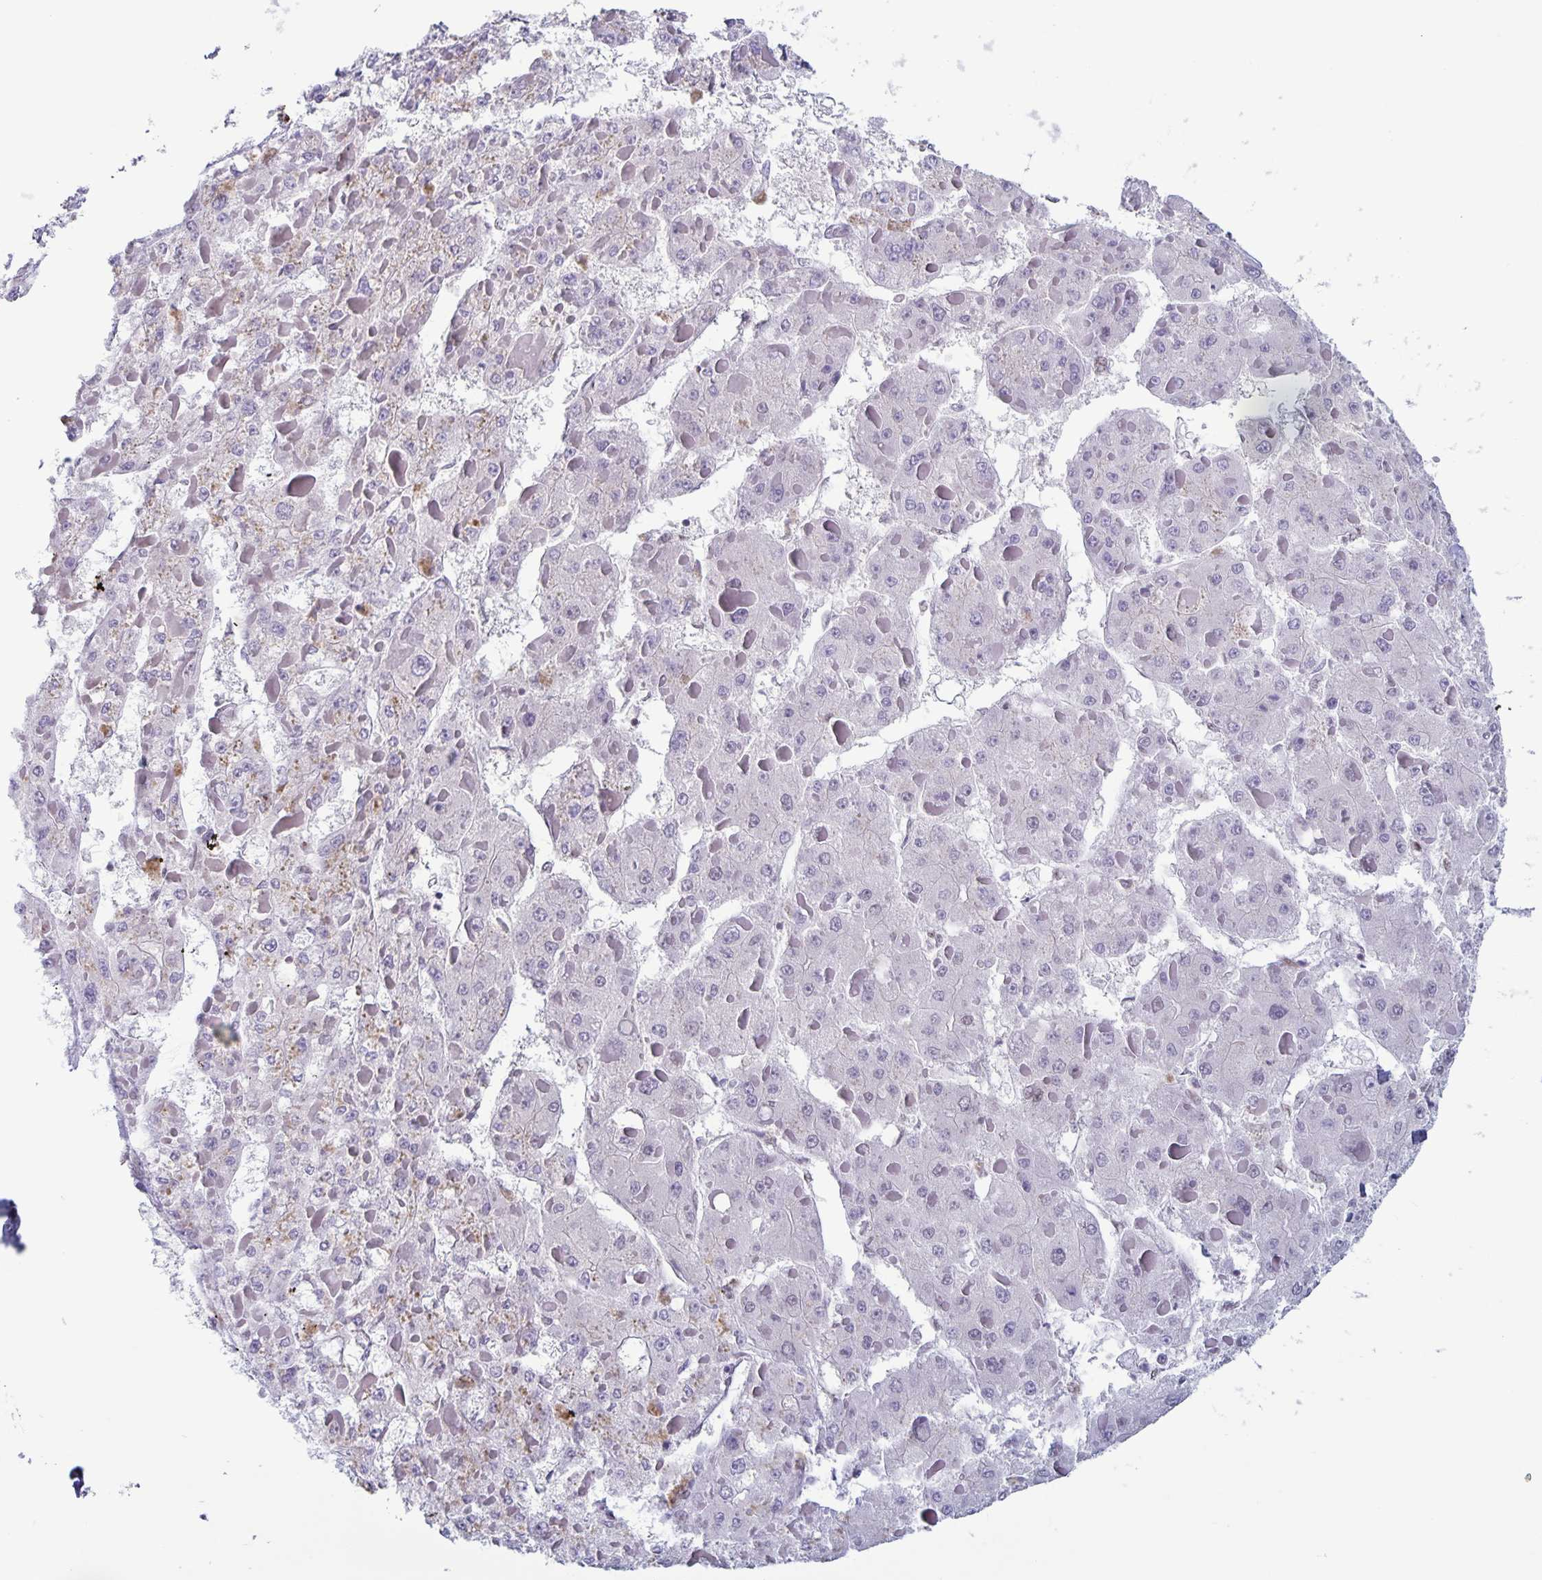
{"staining": {"intensity": "negative", "quantity": "none", "location": "none"}, "tissue": "liver cancer", "cell_type": "Tumor cells", "image_type": "cancer", "snomed": [{"axis": "morphology", "description": "Carcinoma, Hepatocellular, NOS"}, {"axis": "topography", "description": "Liver"}], "caption": "Image shows no protein positivity in tumor cells of liver hepatocellular carcinoma tissue. (Stains: DAB immunohistochemistry (IHC) with hematoxylin counter stain, Microscopy: brightfield microscopy at high magnification).", "gene": "JUND", "patient": {"sex": "female", "age": 73}}